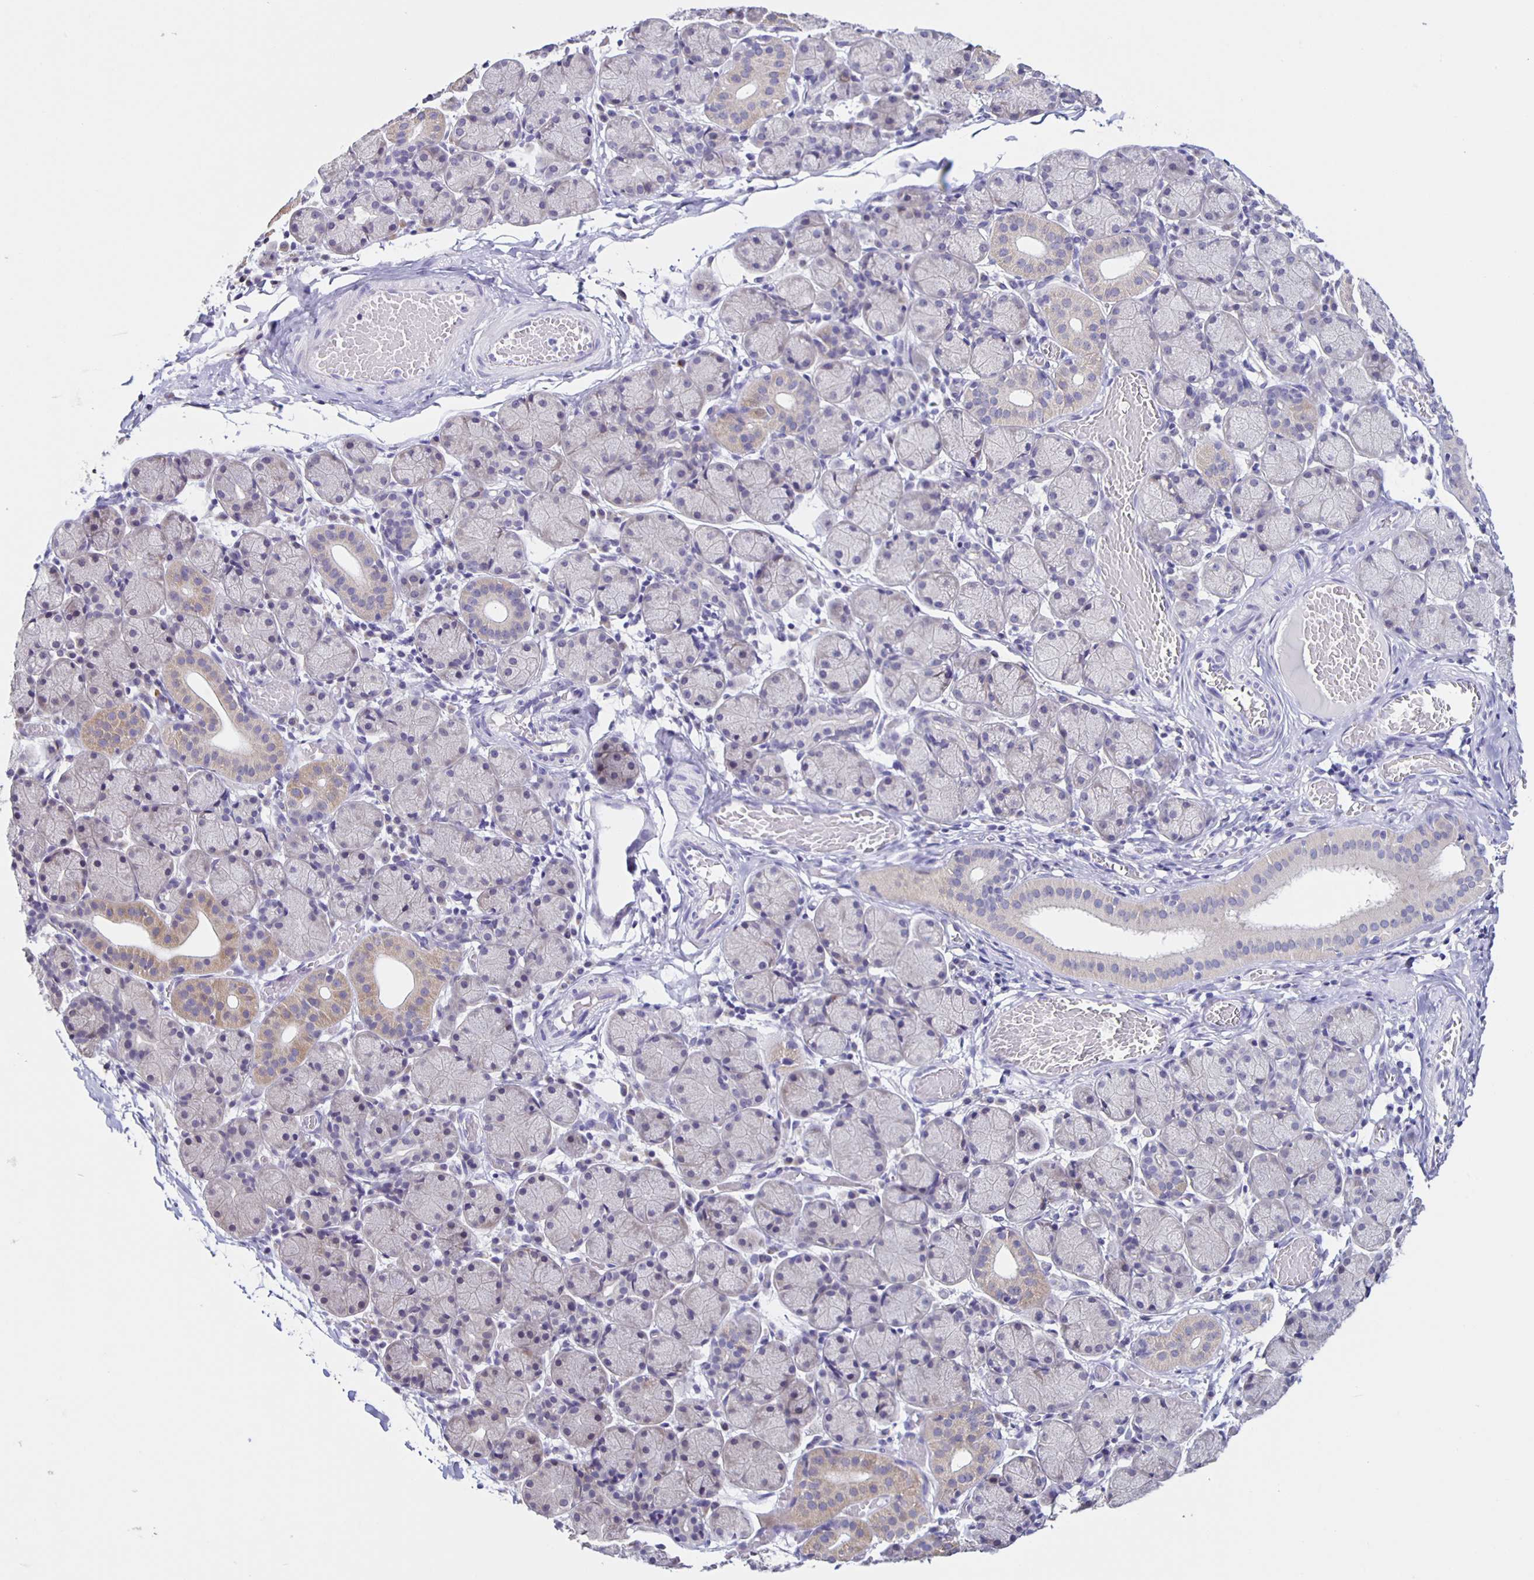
{"staining": {"intensity": "weak", "quantity": "<25%", "location": "cytoplasmic/membranous"}, "tissue": "salivary gland", "cell_type": "Glandular cells", "image_type": "normal", "snomed": [{"axis": "morphology", "description": "Normal tissue, NOS"}, {"axis": "topography", "description": "Salivary gland"}], "caption": "DAB (3,3'-diaminobenzidine) immunohistochemical staining of benign human salivary gland exhibits no significant staining in glandular cells.", "gene": "SLC12A3", "patient": {"sex": "female", "age": 24}}